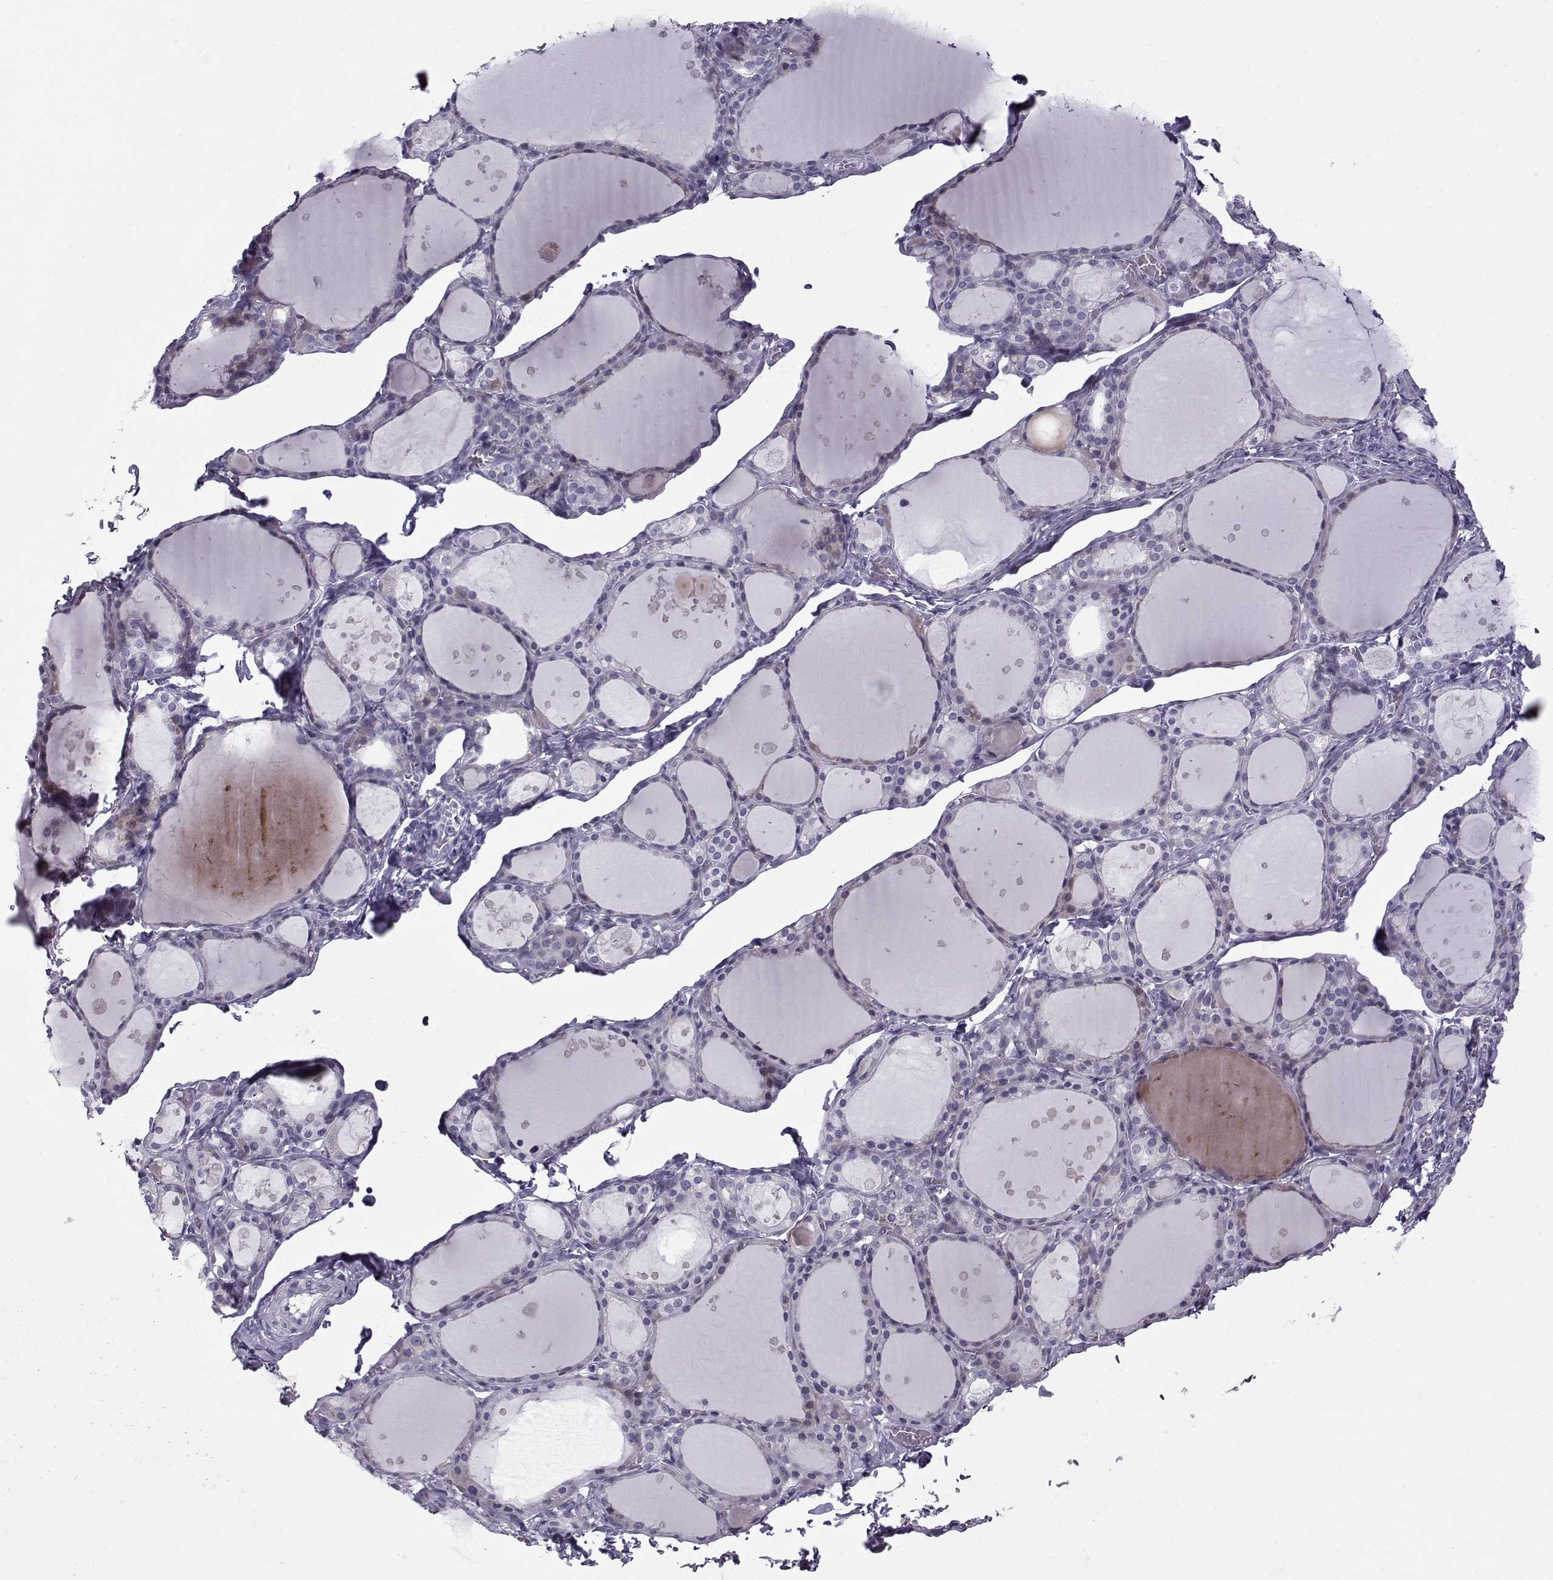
{"staining": {"intensity": "negative", "quantity": "none", "location": "none"}, "tissue": "thyroid gland", "cell_type": "Glandular cells", "image_type": "normal", "snomed": [{"axis": "morphology", "description": "Normal tissue, NOS"}, {"axis": "topography", "description": "Thyroid gland"}], "caption": "Histopathology image shows no protein expression in glandular cells of unremarkable thyroid gland.", "gene": "DMRT3", "patient": {"sex": "male", "age": 68}}